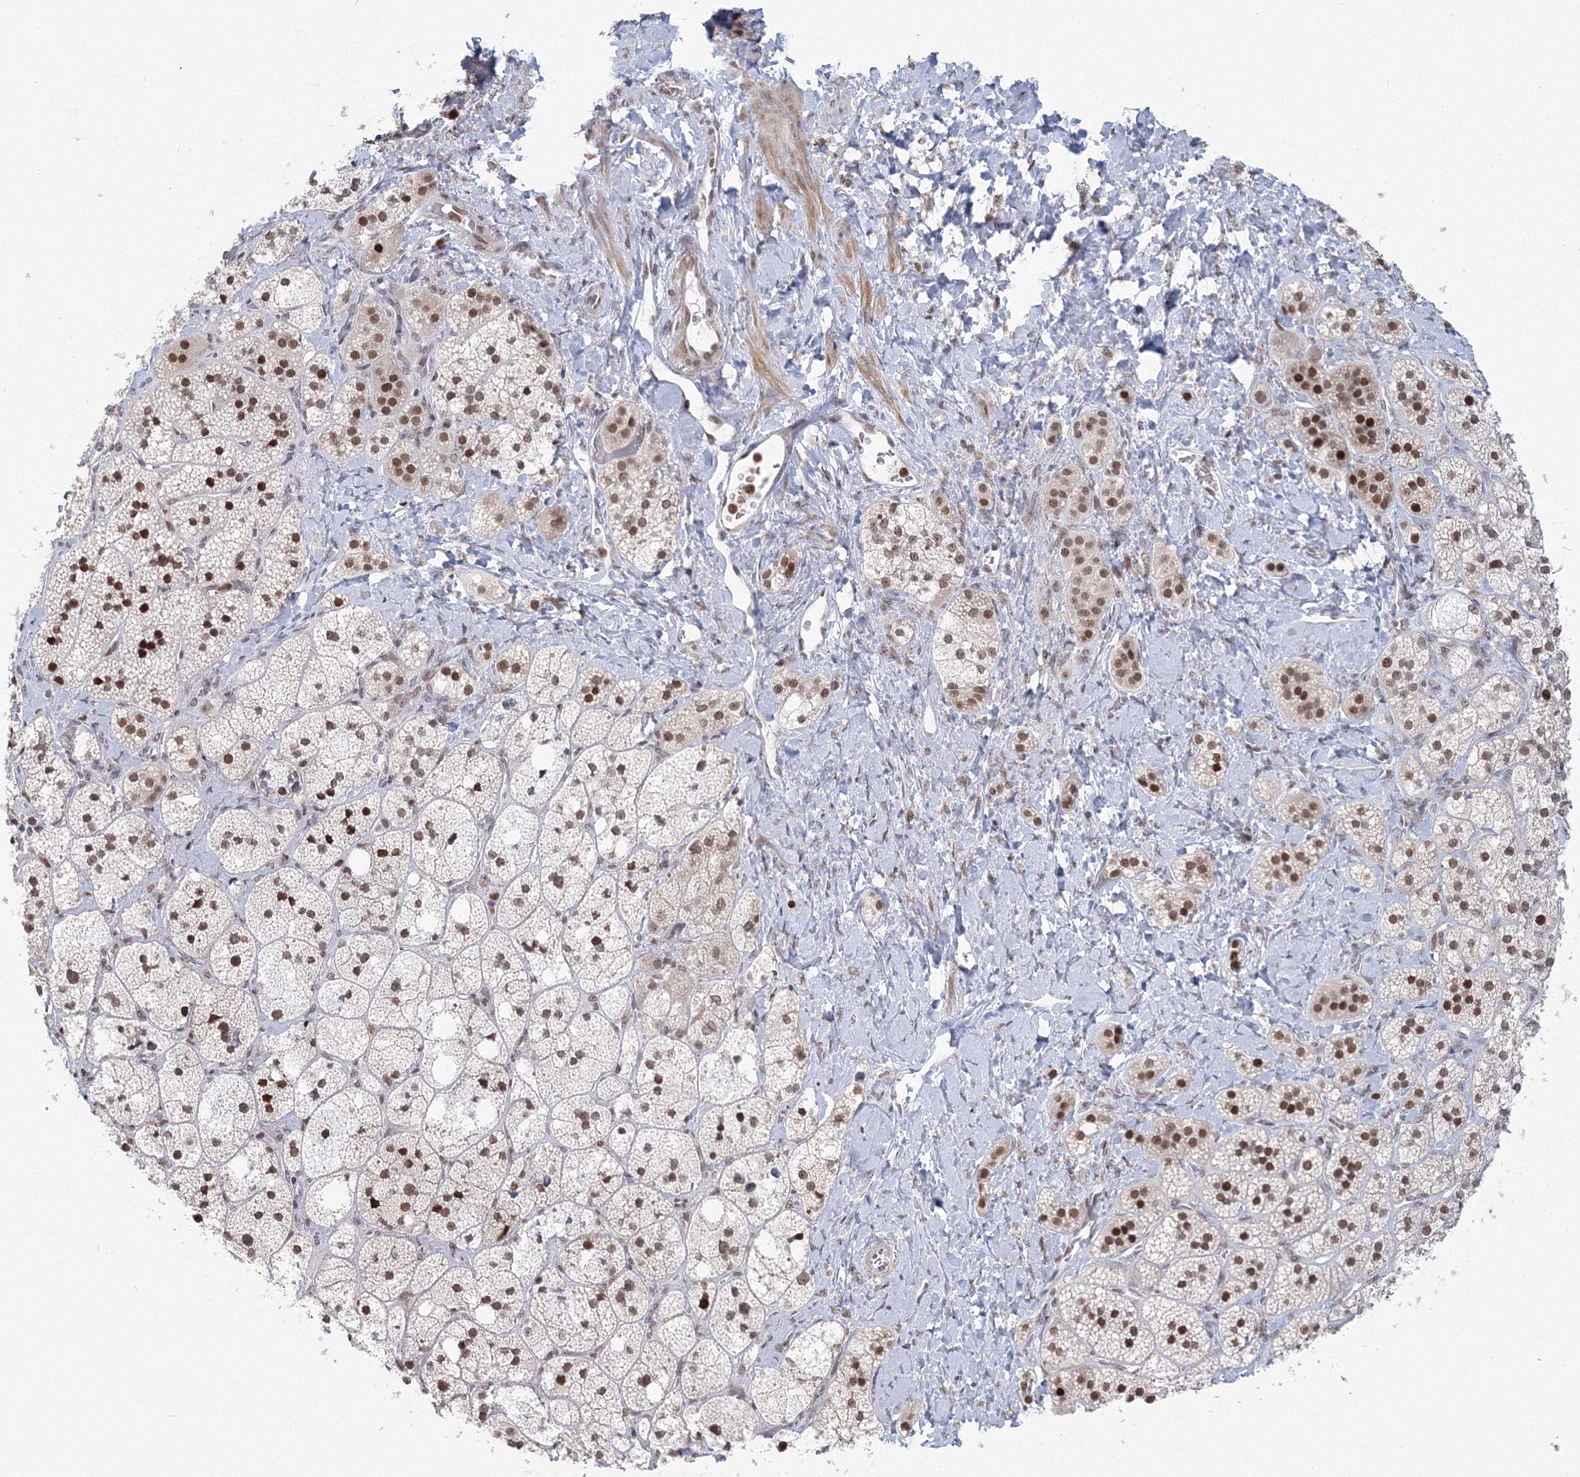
{"staining": {"intensity": "moderate", "quantity": "25%-75%", "location": "nuclear"}, "tissue": "adrenal gland", "cell_type": "Glandular cells", "image_type": "normal", "snomed": [{"axis": "morphology", "description": "Normal tissue, NOS"}, {"axis": "topography", "description": "Adrenal gland"}], "caption": "Protein staining of unremarkable adrenal gland reveals moderate nuclear positivity in about 25%-75% of glandular cells.", "gene": "C3orf33", "patient": {"sex": "male", "age": 61}}